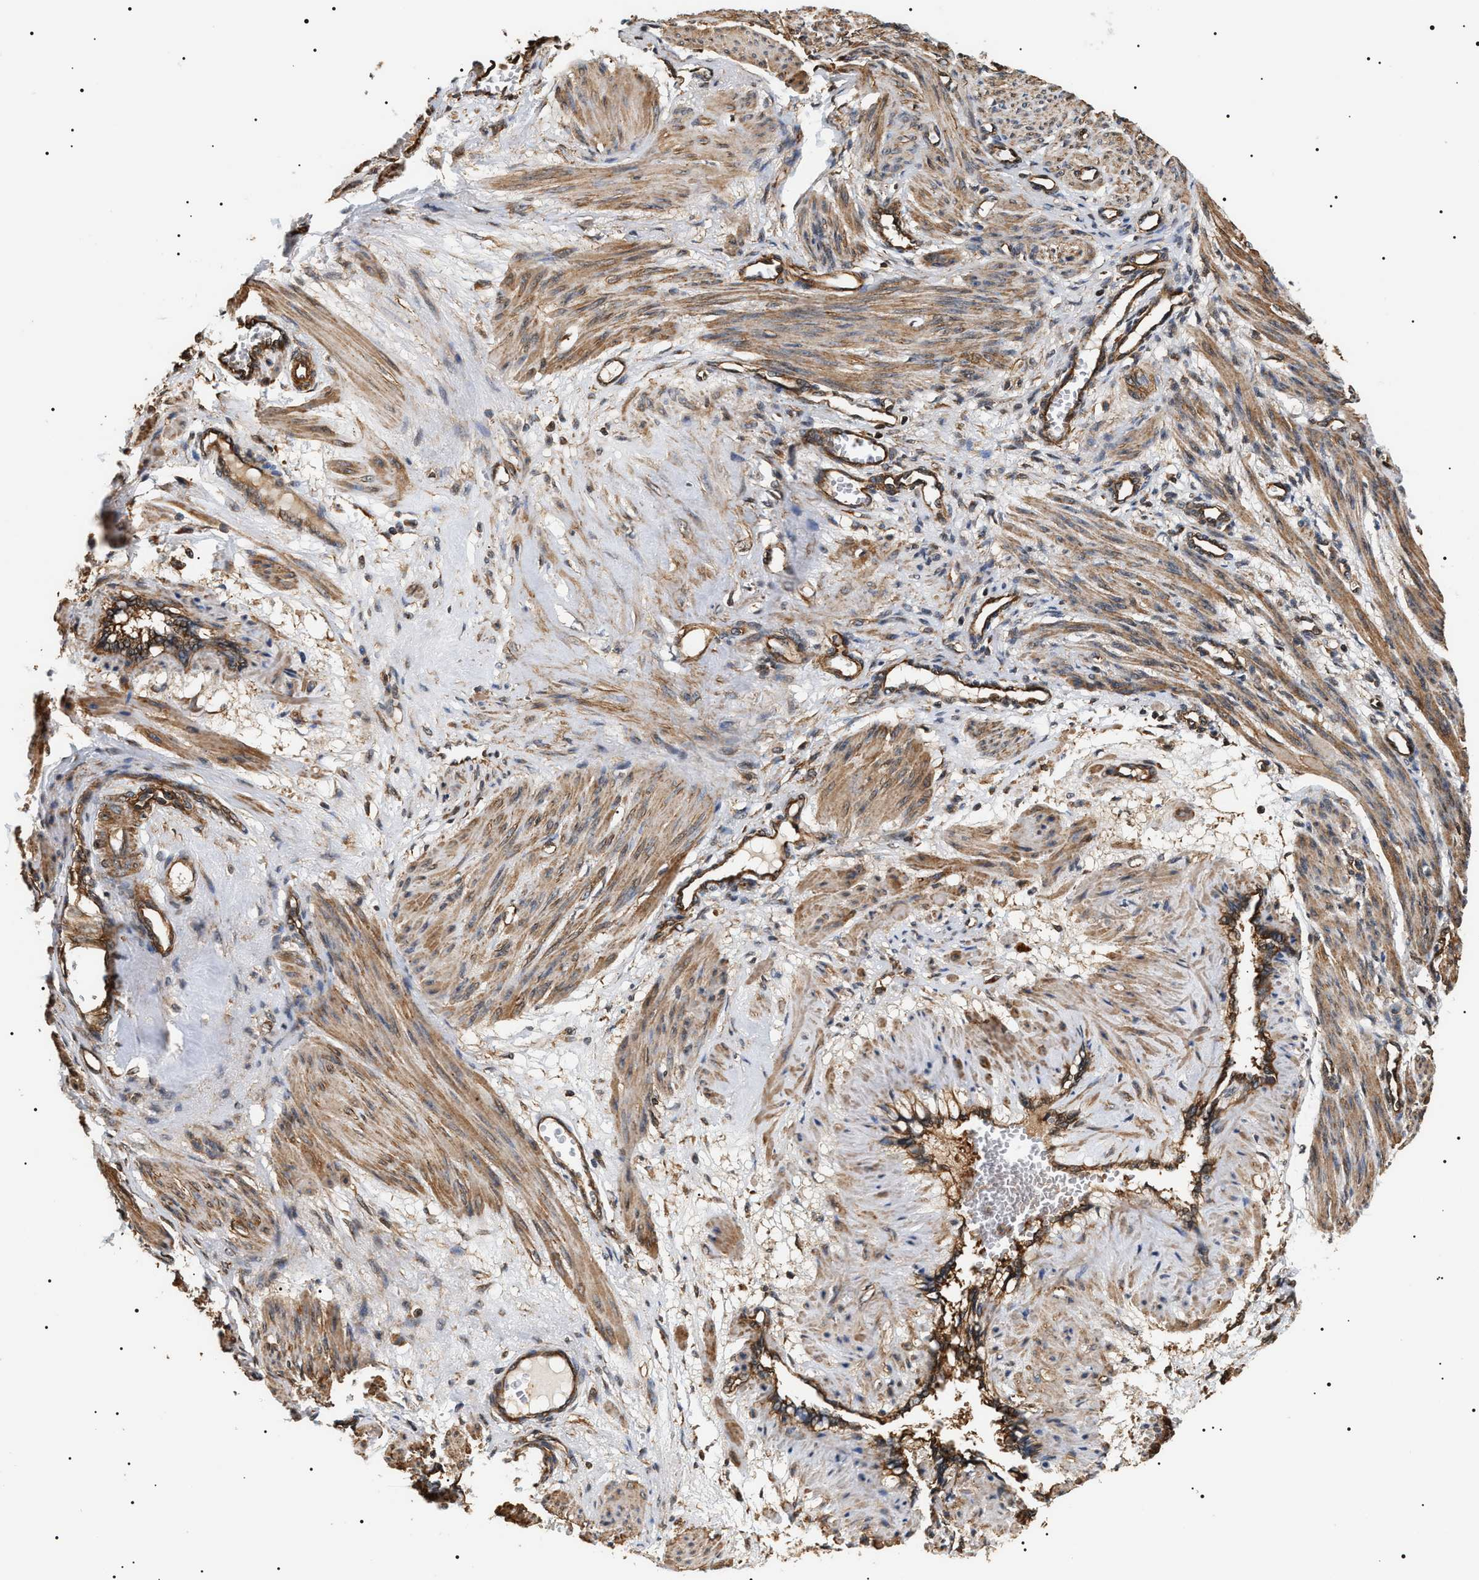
{"staining": {"intensity": "moderate", "quantity": "25%-75%", "location": "cytoplasmic/membranous"}, "tissue": "smooth muscle", "cell_type": "Smooth muscle cells", "image_type": "normal", "snomed": [{"axis": "morphology", "description": "Normal tissue, NOS"}, {"axis": "topography", "description": "Endometrium"}], "caption": "Immunohistochemical staining of unremarkable human smooth muscle demonstrates medium levels of moderate cytoplasmic/membranous positivity in about 25%-75% of smooth muscle cells. The staining was performed using DAB to visualize the protein expression in brown, while the nuclei were stained in blue with hematoxylin (Magnification: 20x).", "gene": "SH3GLB2", "patient": {"sex": "female", "age": 33}}